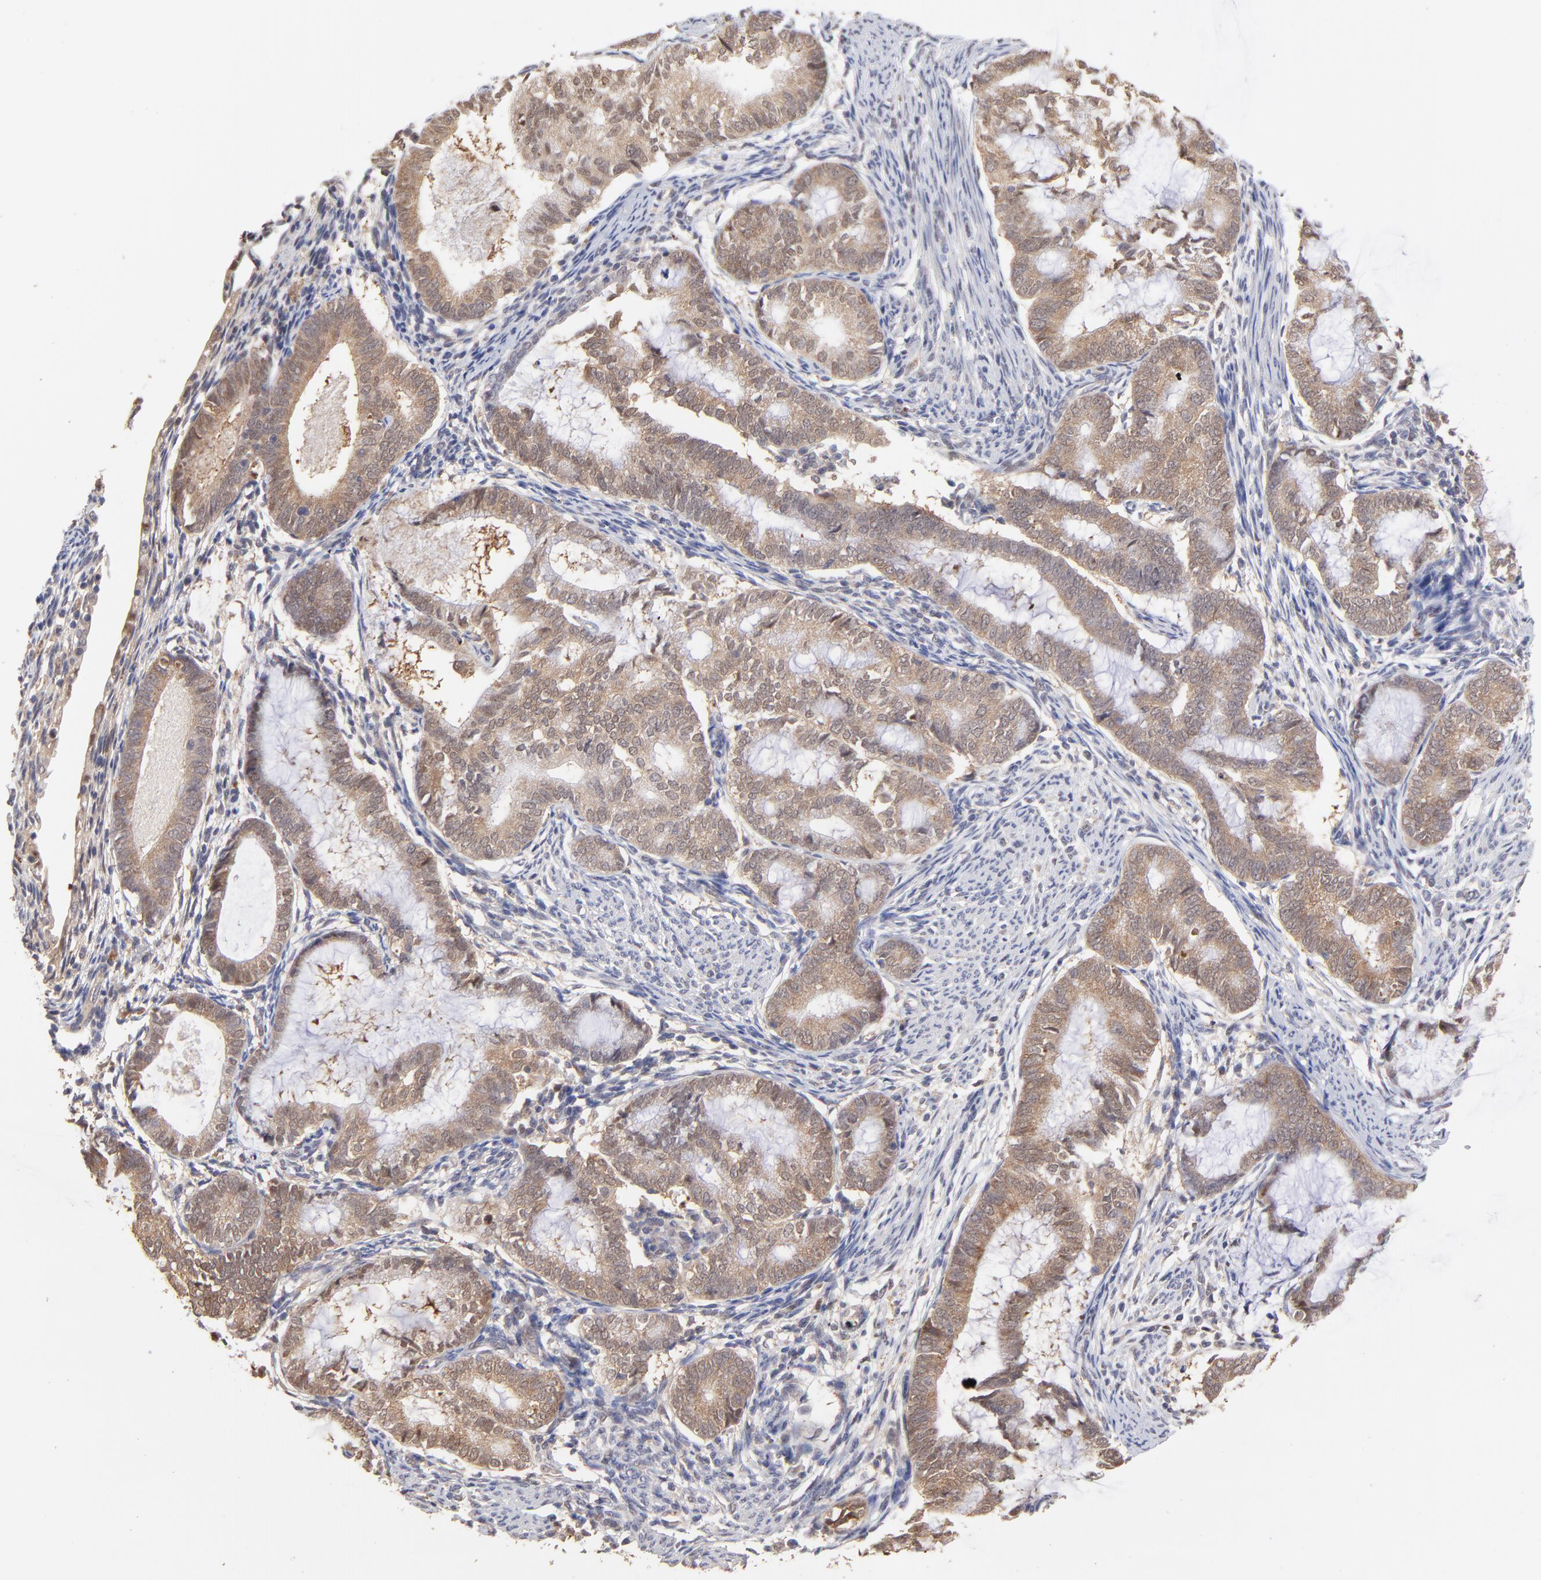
{"staining": {"intensity": "weak", "quantity": ">75%", "location": "cytoplasmic/membranous"}, "tissue": "endometrial cancer", "cell_type": "Tumor cells", "image_type": "cancer", "snomed": [{"axis": "morphology", "description": "Adenocarcinoma, NOS"}, {"axis": "topography", "description": "Endometrium"}], "caption": "This is a histology image of IHC staining of endometrial cancer, which shows weak positivity in the cytoplasmic/membranous of tumor cells.", "gene": "PSMD14", "patient": {"sex": "female", "age": 63}}